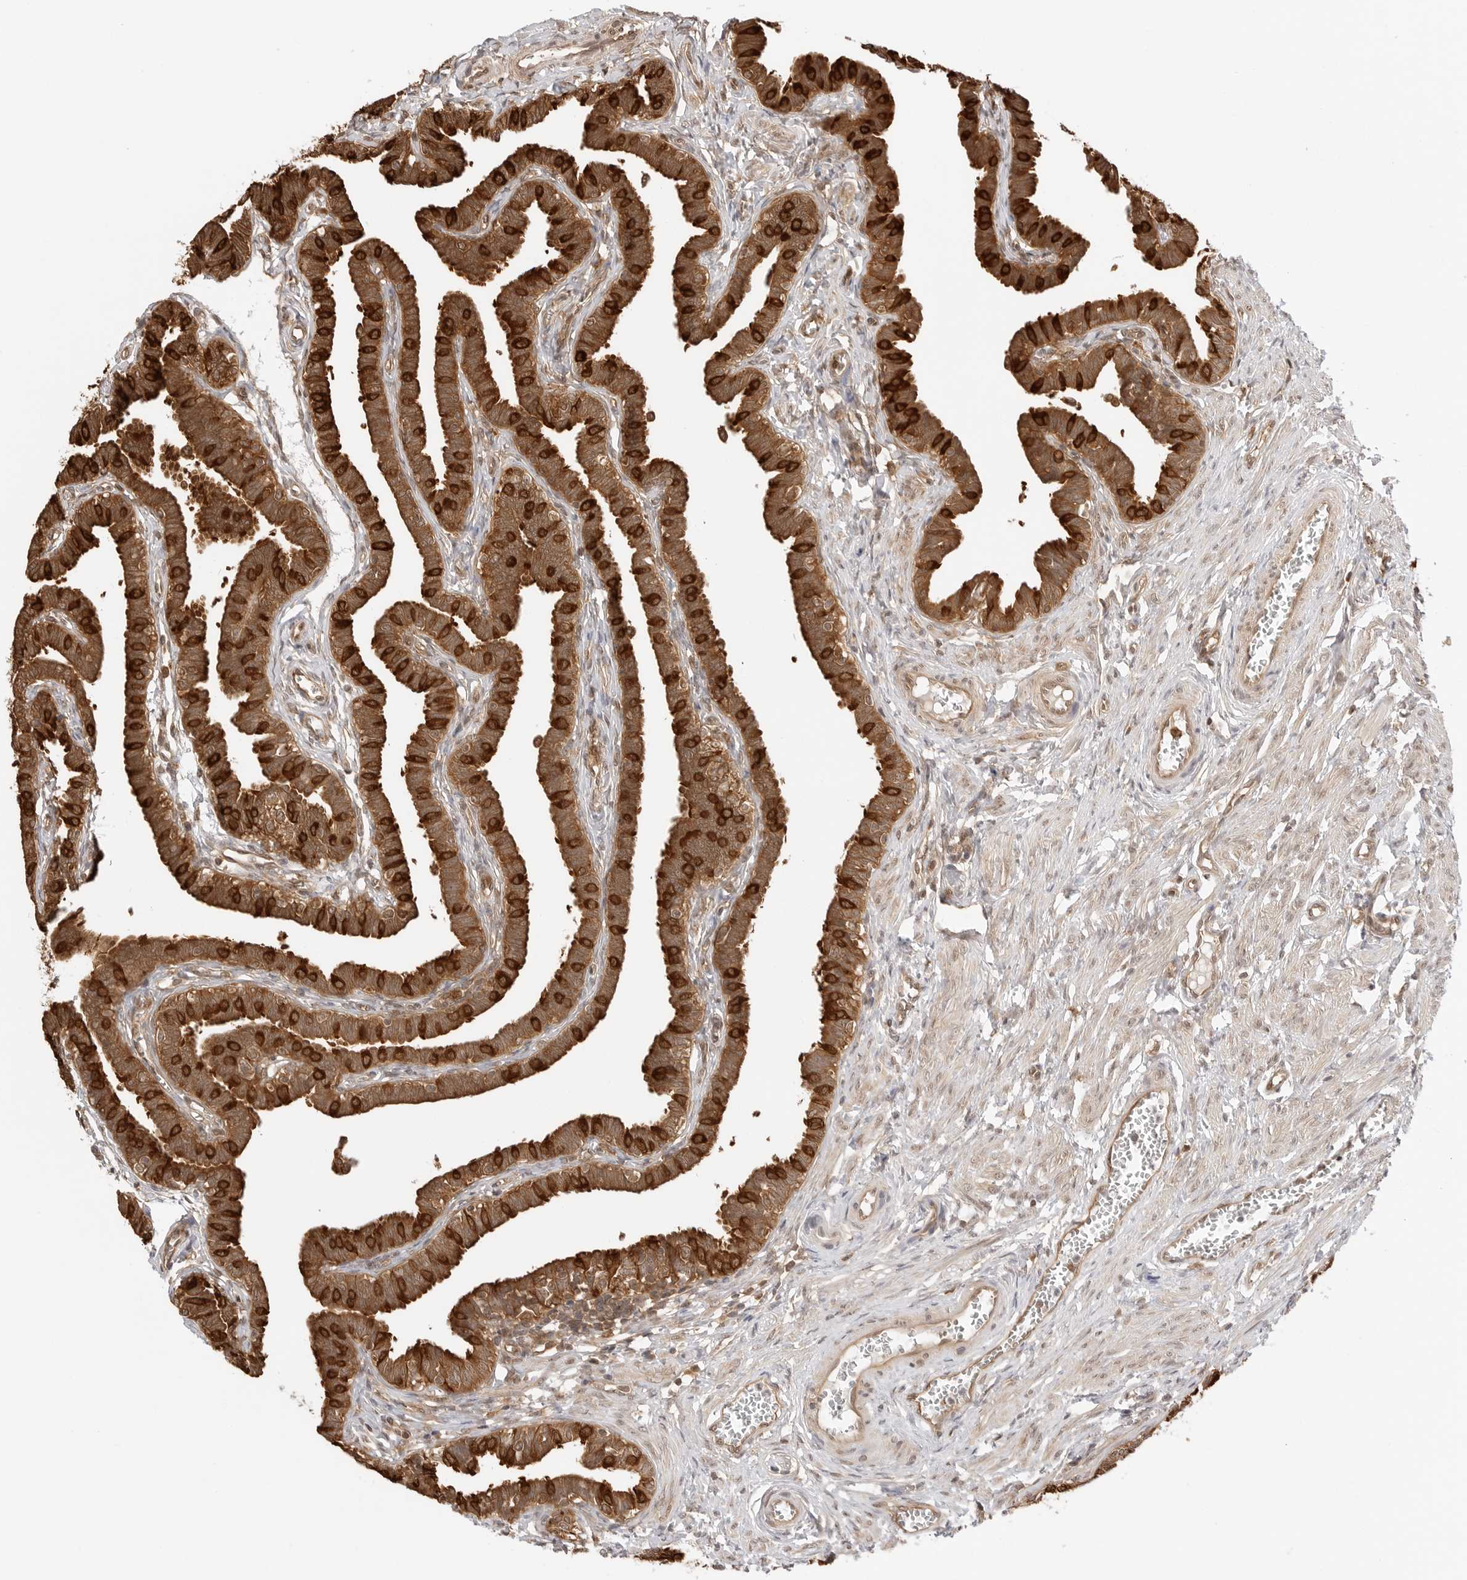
{"staining": {"intensity": "strong", "quantity": ">75%", "location": "cytoplasmic/membranous"}, "tissue": "fallopian tube", "cell_type": "Glandular cells", "image_type": "normal", "snomed": [{"axis": "morphology", "description": "Normal tissue, NOS"}, {"axis": "topography", "description": "Fallopian tube"}, {"axis": "topography", "description": "Ovary"}], "caption": "Fallopian tube stained for a protein shows strong cytoplasmic/membranous positivity in glandular cells. (IHC, brightfield microscopy, high magnification).", "gene": "NUDC", "patient": {"sex": "female", "age": 23}}